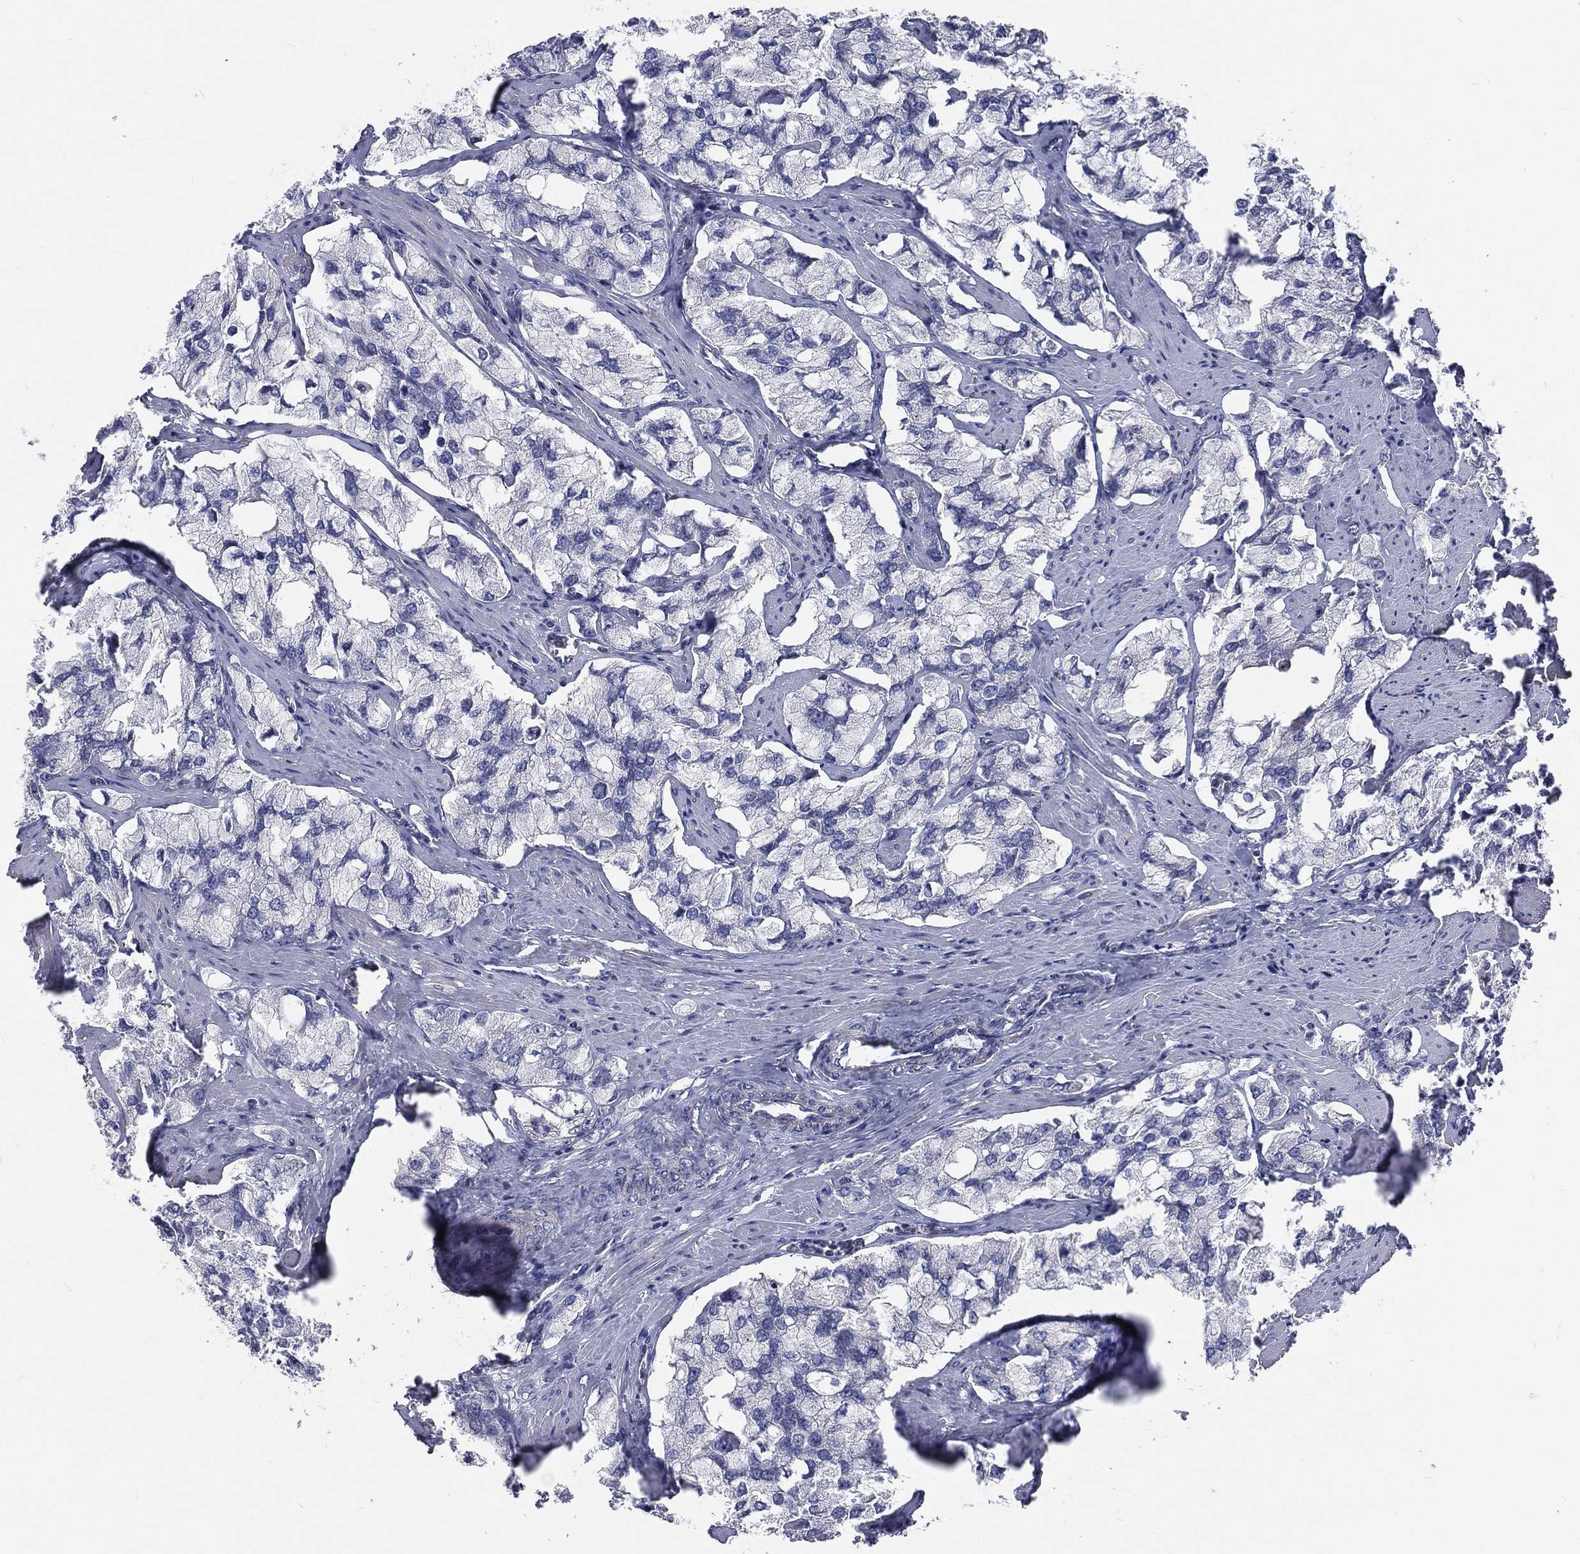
{"staining": {"intensity": "negative", "quantity": "none", "location": "none"}, "tissue": "prostate cancer", "cell_type": "Tumor cells", "image_type": "cancer", "snomed": [{"axis": "morphology", "description": "Adenocarcinoma, NOS"}, {"axis": "topography", "description": "Prostate and seminal vesicle, NOS"}, {"axis": "topography", "description": "Prostate"}], "caption": "This is a photomicrograph of immunohistochemistry staining of prostate cancer, which shows no expression in tumor cells.", "gene": "CROCC", "patient": {"sex": "male", "age": 64}}